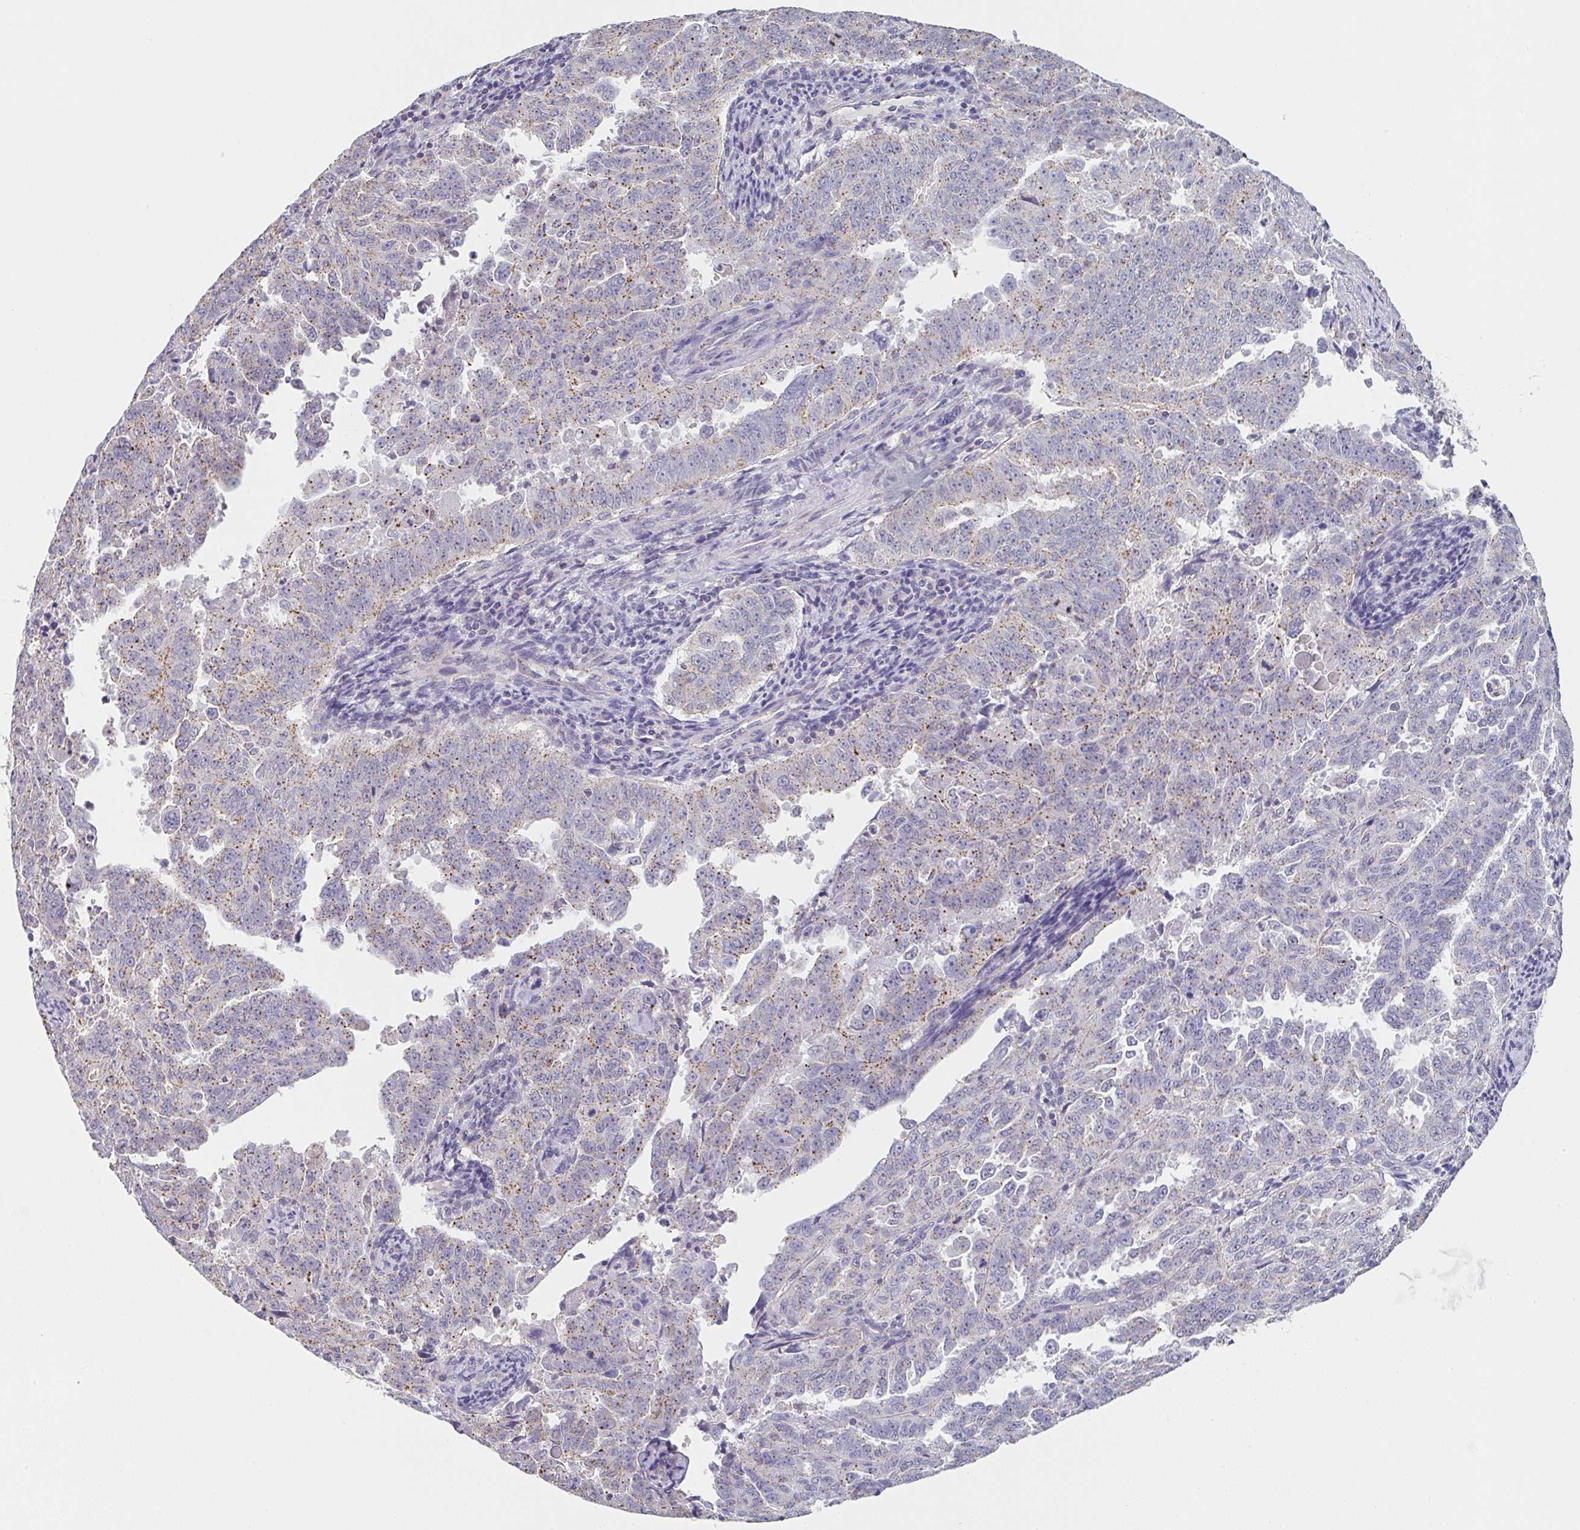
{"staining": {"intensity": "weak", "quantity": "25%-75%", "location": "cytoplasmic/membranous"}, "tissue": "endometrial cancer", "cell_type": "Tumor cells", "image_type": "cancer", "snomed": [{"axis": "morphology", "description": "Adenocarcinoma, NOS"}, {"axis": "topography", "description": "Endometrium"}], "caption": "Immunohistochemistry staining of adenocarcinoma (endometrial), which demonstrates low levels of weak cytoplasmic/membranous expression in about 25%-75% of tumor cells indicating weak cytoplasmic/membranous protein expression. The staining was performed using DAB (brown) for protein detection and nuclei were counterstained in hematoxylin (blue).", "gene": "CHMP5", "patient": {"sex": "female", "age": 65}}